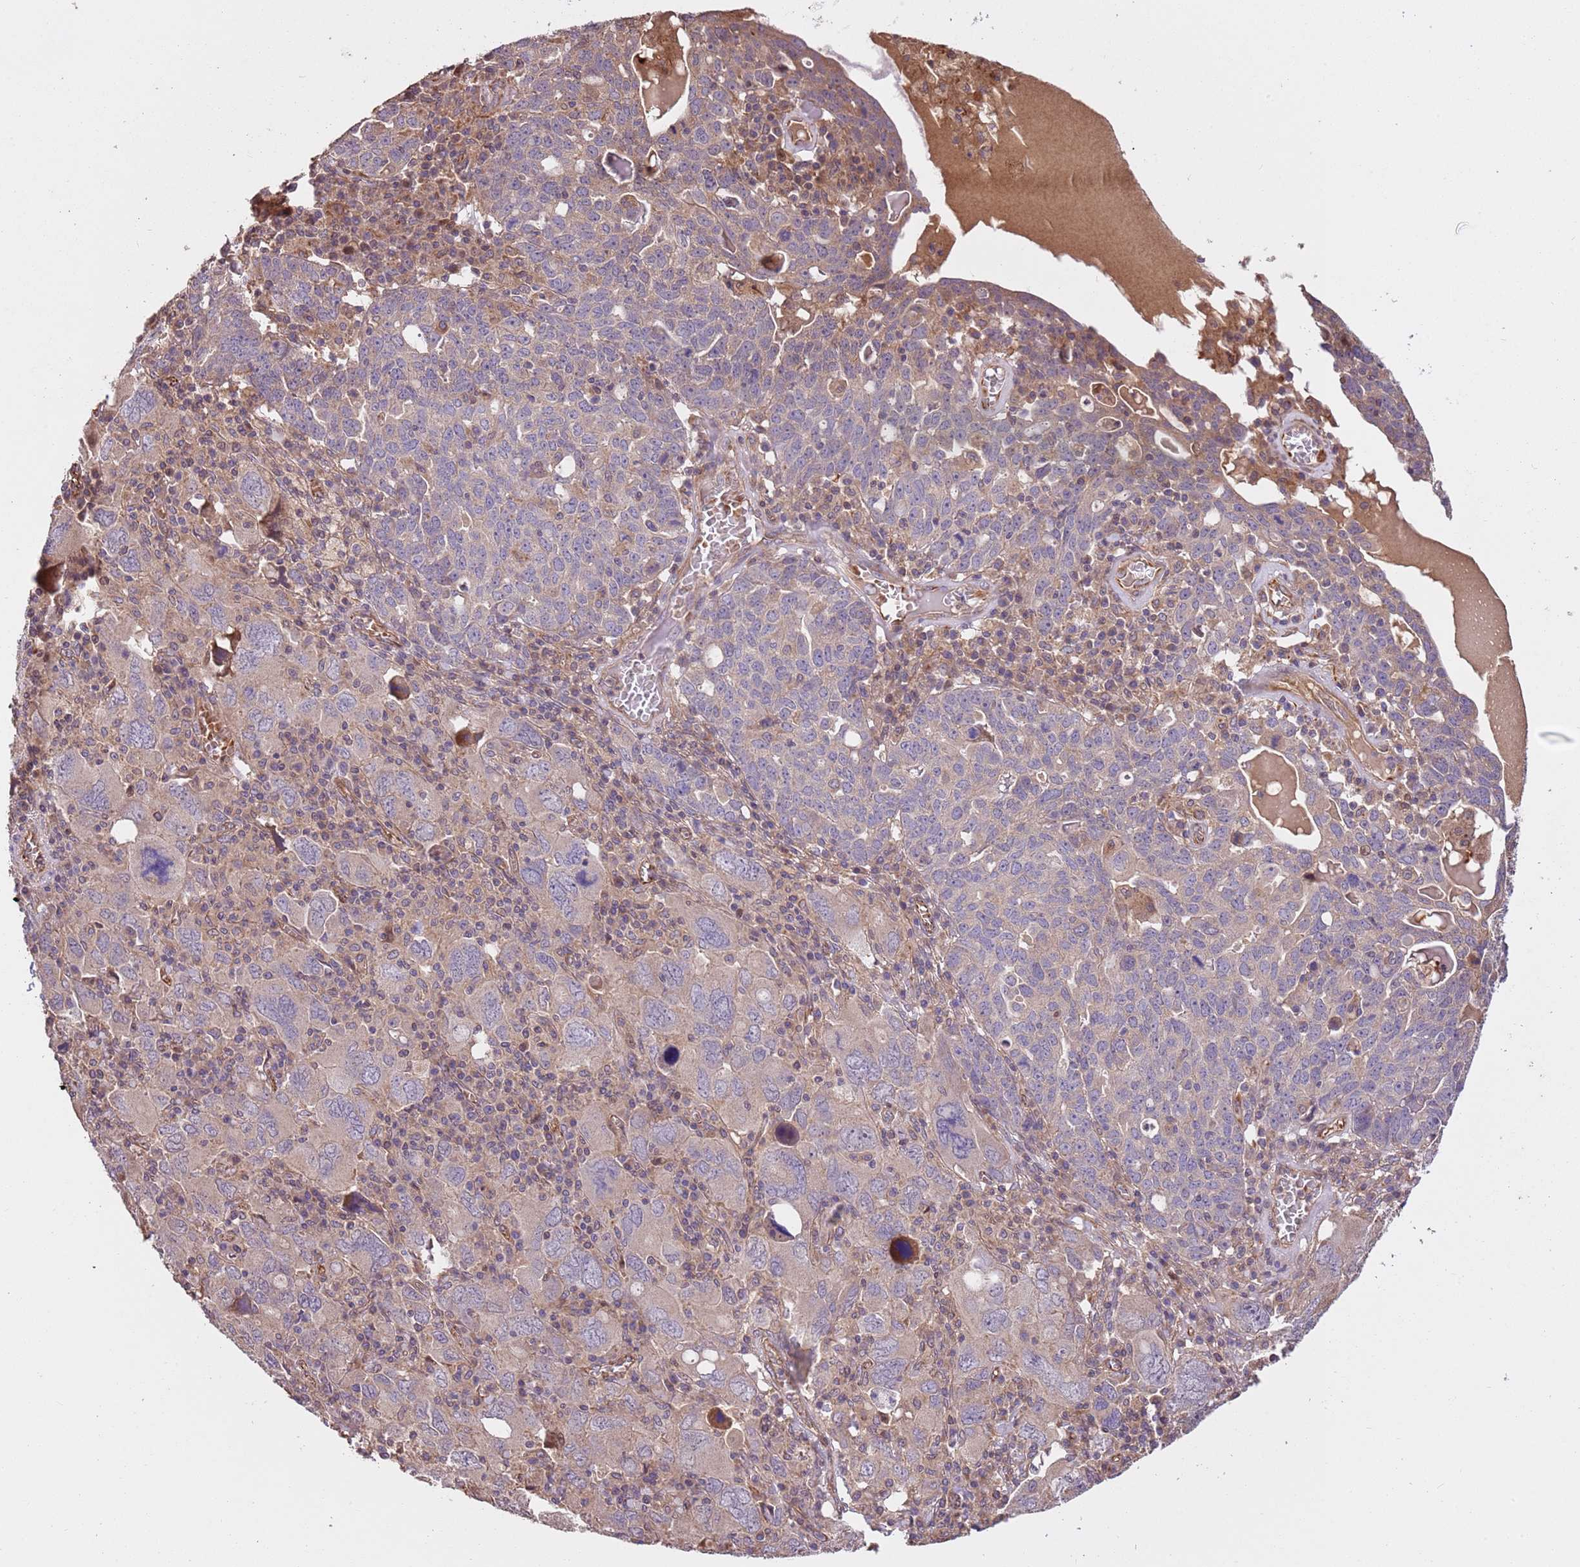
{"staining": {"intensity": "weak", "quantity": "<25%", "location": "cytoplasmic/membranous"}, "tissue": "ovarian cancer", "cell_type": "Tumor cells", "image_type": "cancer", "snomed": [{"axis": "morphology", "description": "Carcinoma, endometroid"}, {"axis": "topography", "description": "Ovary"}], "caption": "IHC image of ovarian cancer stained for a protein (brown), which exhibits no staining in tumor cells.", "gene": "FAM89B", "patient": {"sex": "female", "age": 62}}